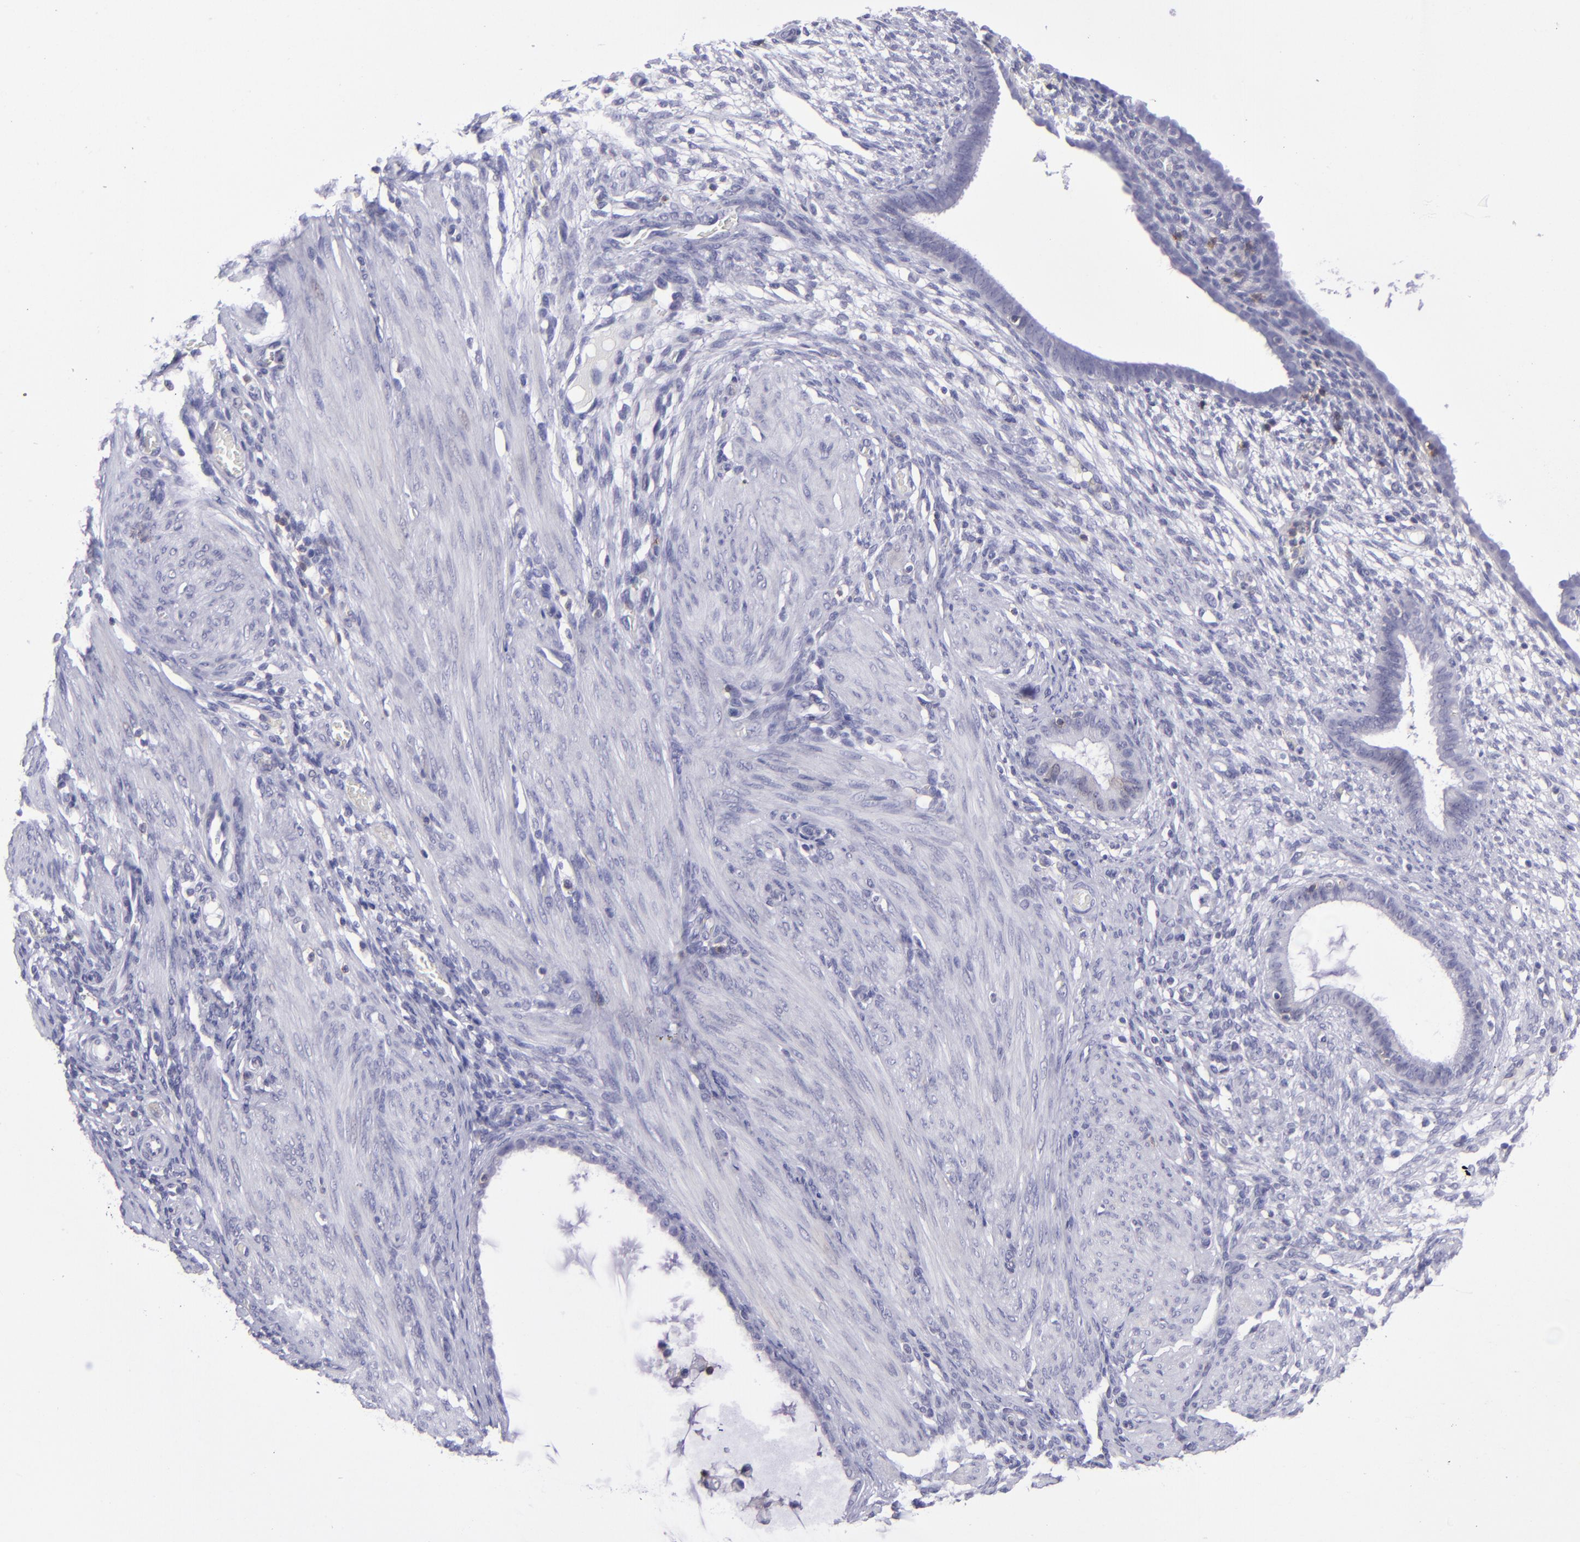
{"staining": {"intensity": "negative", "quantity": "none", "location": "none"}, "tissue": "endometrium", "cell_type": "Cells in endometrial stroma", "image_type": "normal", "snomed": [{"axis": "morphology", "description": "Normal tissue, NOS"}, {"axis": "topography", "description": "Endometrium"}], "caption": "Protein analysis of benign endometrium demonstrates no significant positivity in cells in endometrial stroma. The staining is performed using DAB (3,3'-diaminobenzidine) brown chromogen with nuclei counter-stained in using hematoxylin.", "gene": "CD48", "patient": {"sex": "female", "age": 72}}